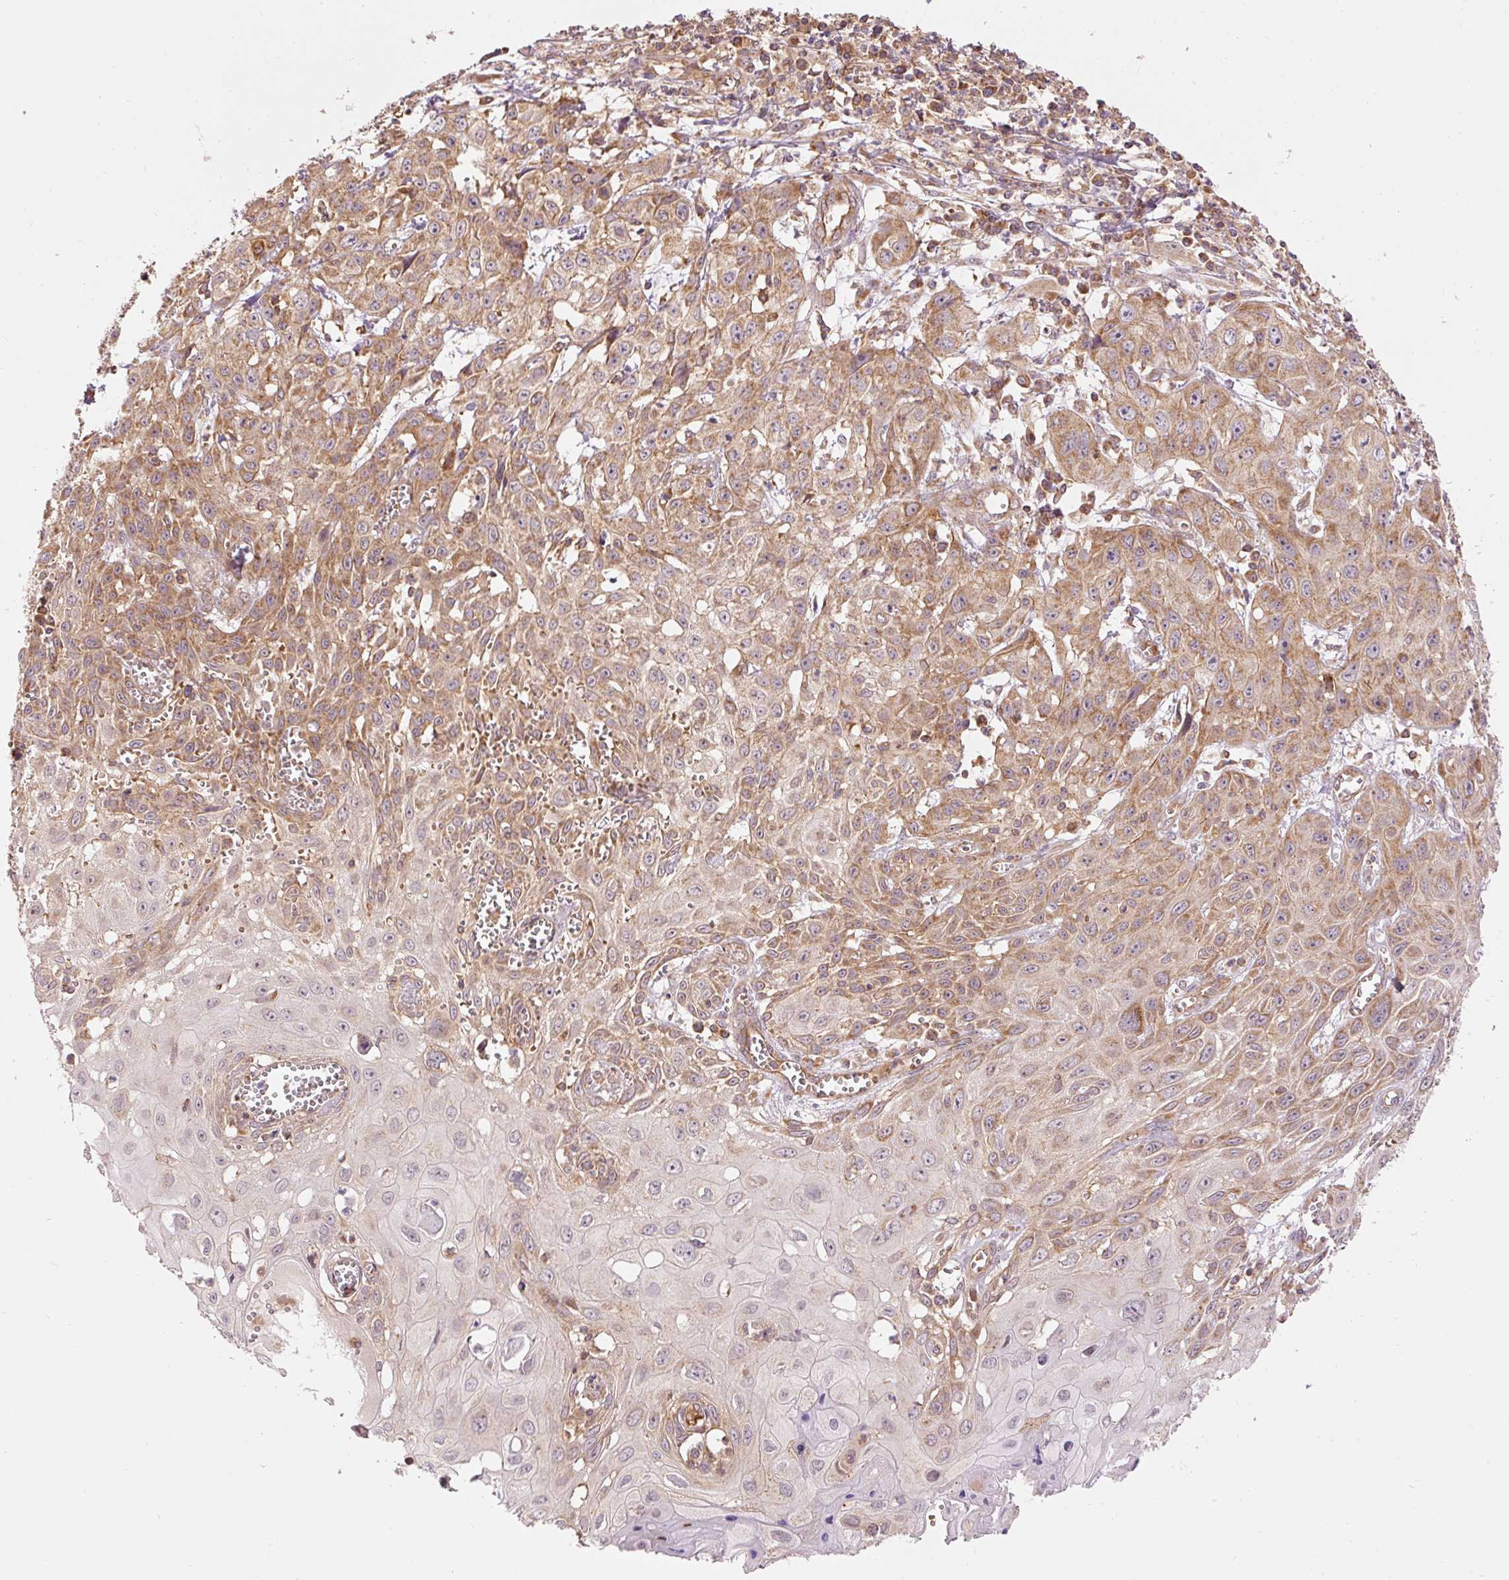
{"staining": {"intensity": "moderate", "quantity": ">75%", "location": "cytoplasmic/membranous"}, "tissue": "skin cancer", "cell_type": "Tumor cells", "image_type": "cancer", "snomed": [{"axis": "morphology", "description": "Squamous cell carcinoma, NOS"}, {"axis": "topography", "description": "Skin"}, {"axis": "topography", "description": "Vulva"}], "caption": "Immunohistochemical staining of human skin cancer exhibits medium levels of moderate cytoplasmic/membranous staining in approximately >75% of tumor cells.", "gene": "ADCY4", "patient": {"sex": "female", "age": 71}}